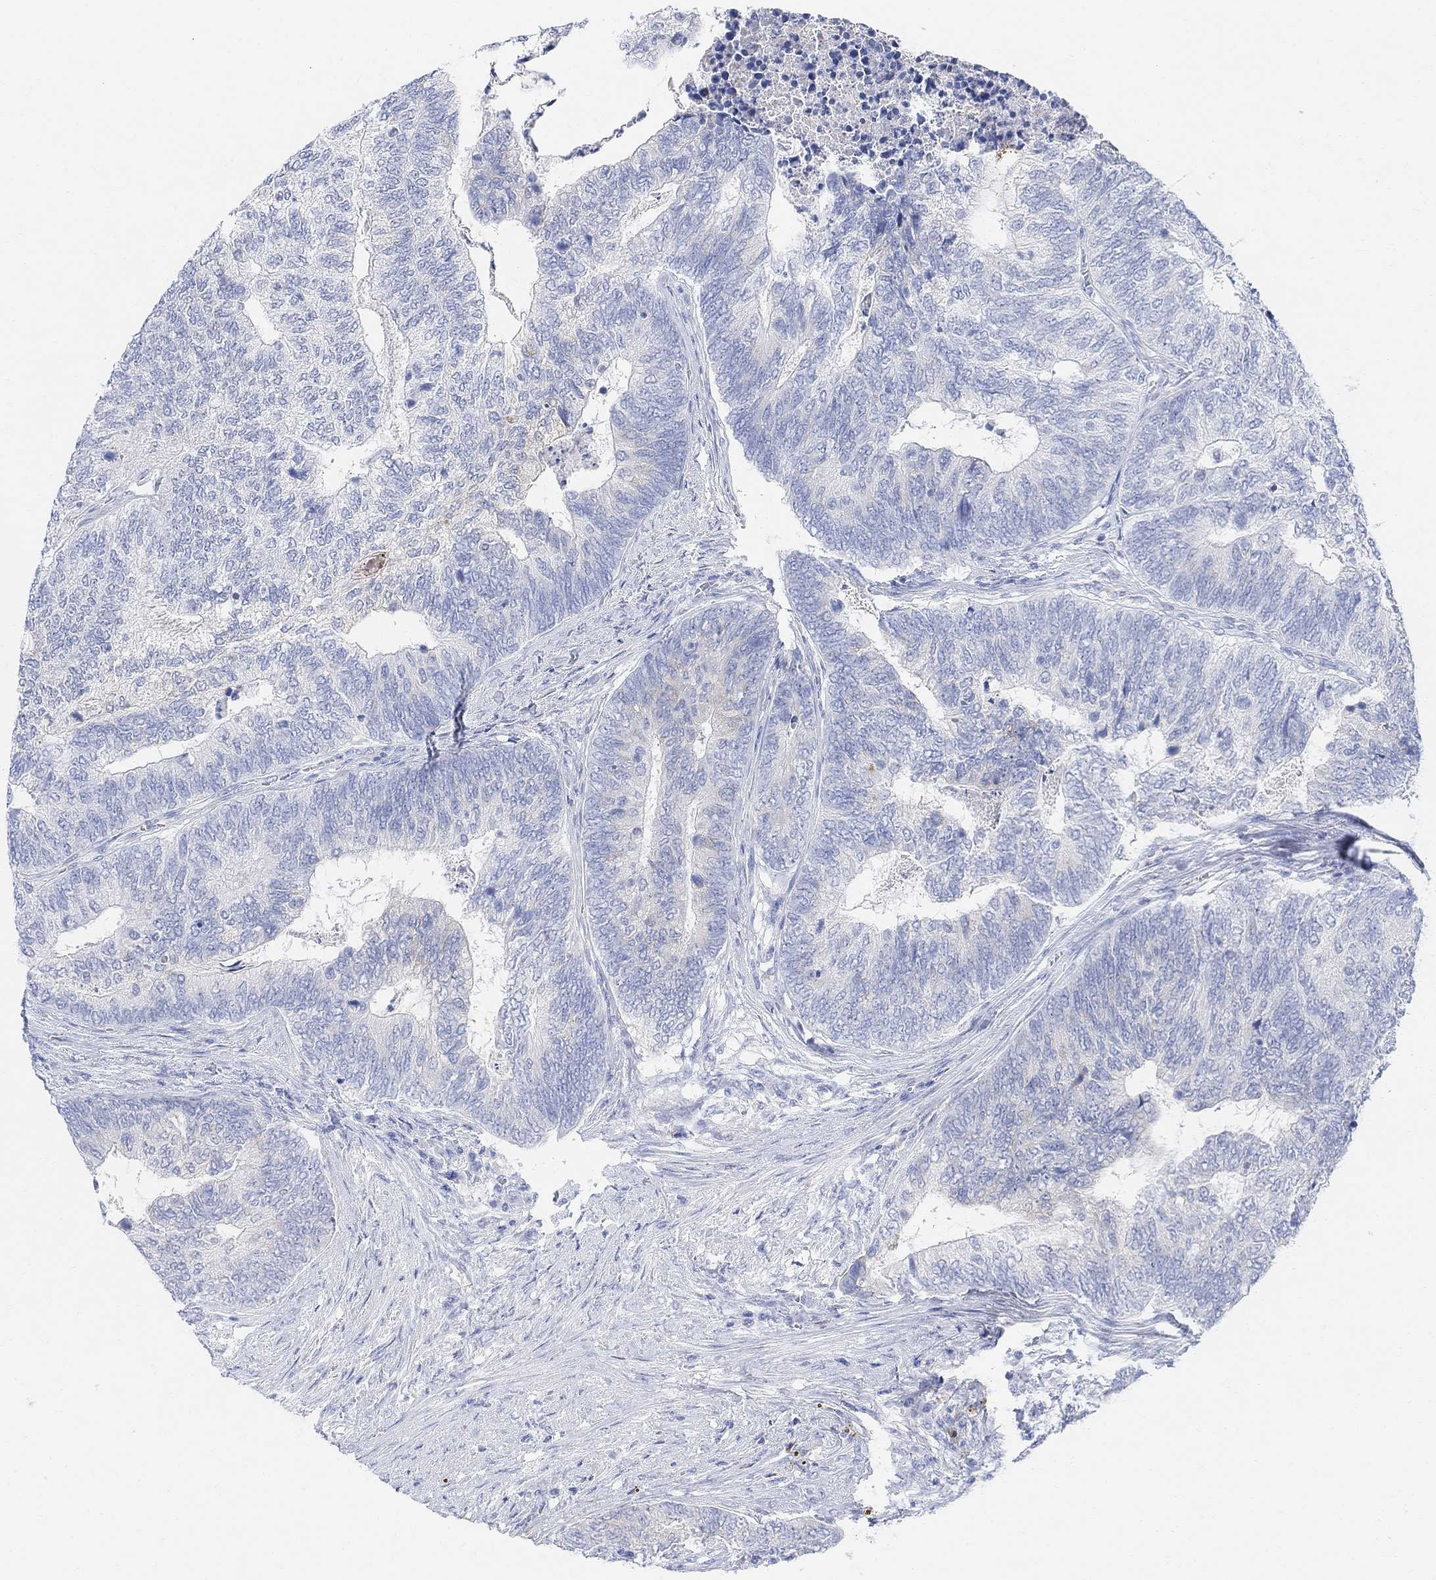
{"staining": {"intensity": "negative", "quantity": "none", "location": "none"}, "tissue": "colorectal cancer", "cell_type": "Tumor cells", "image_type": "cancer", "snomed": [{"axis": "morphology", "description": "Adenocarcinoma, NOS"}, {"axis": "topography", "description": "Colon"}], "caption": "There is no significant positivity in tumor cells of colorectal cancer.", "gene": "RETNLB", "patient": {"sex": "female", "age": 67}}